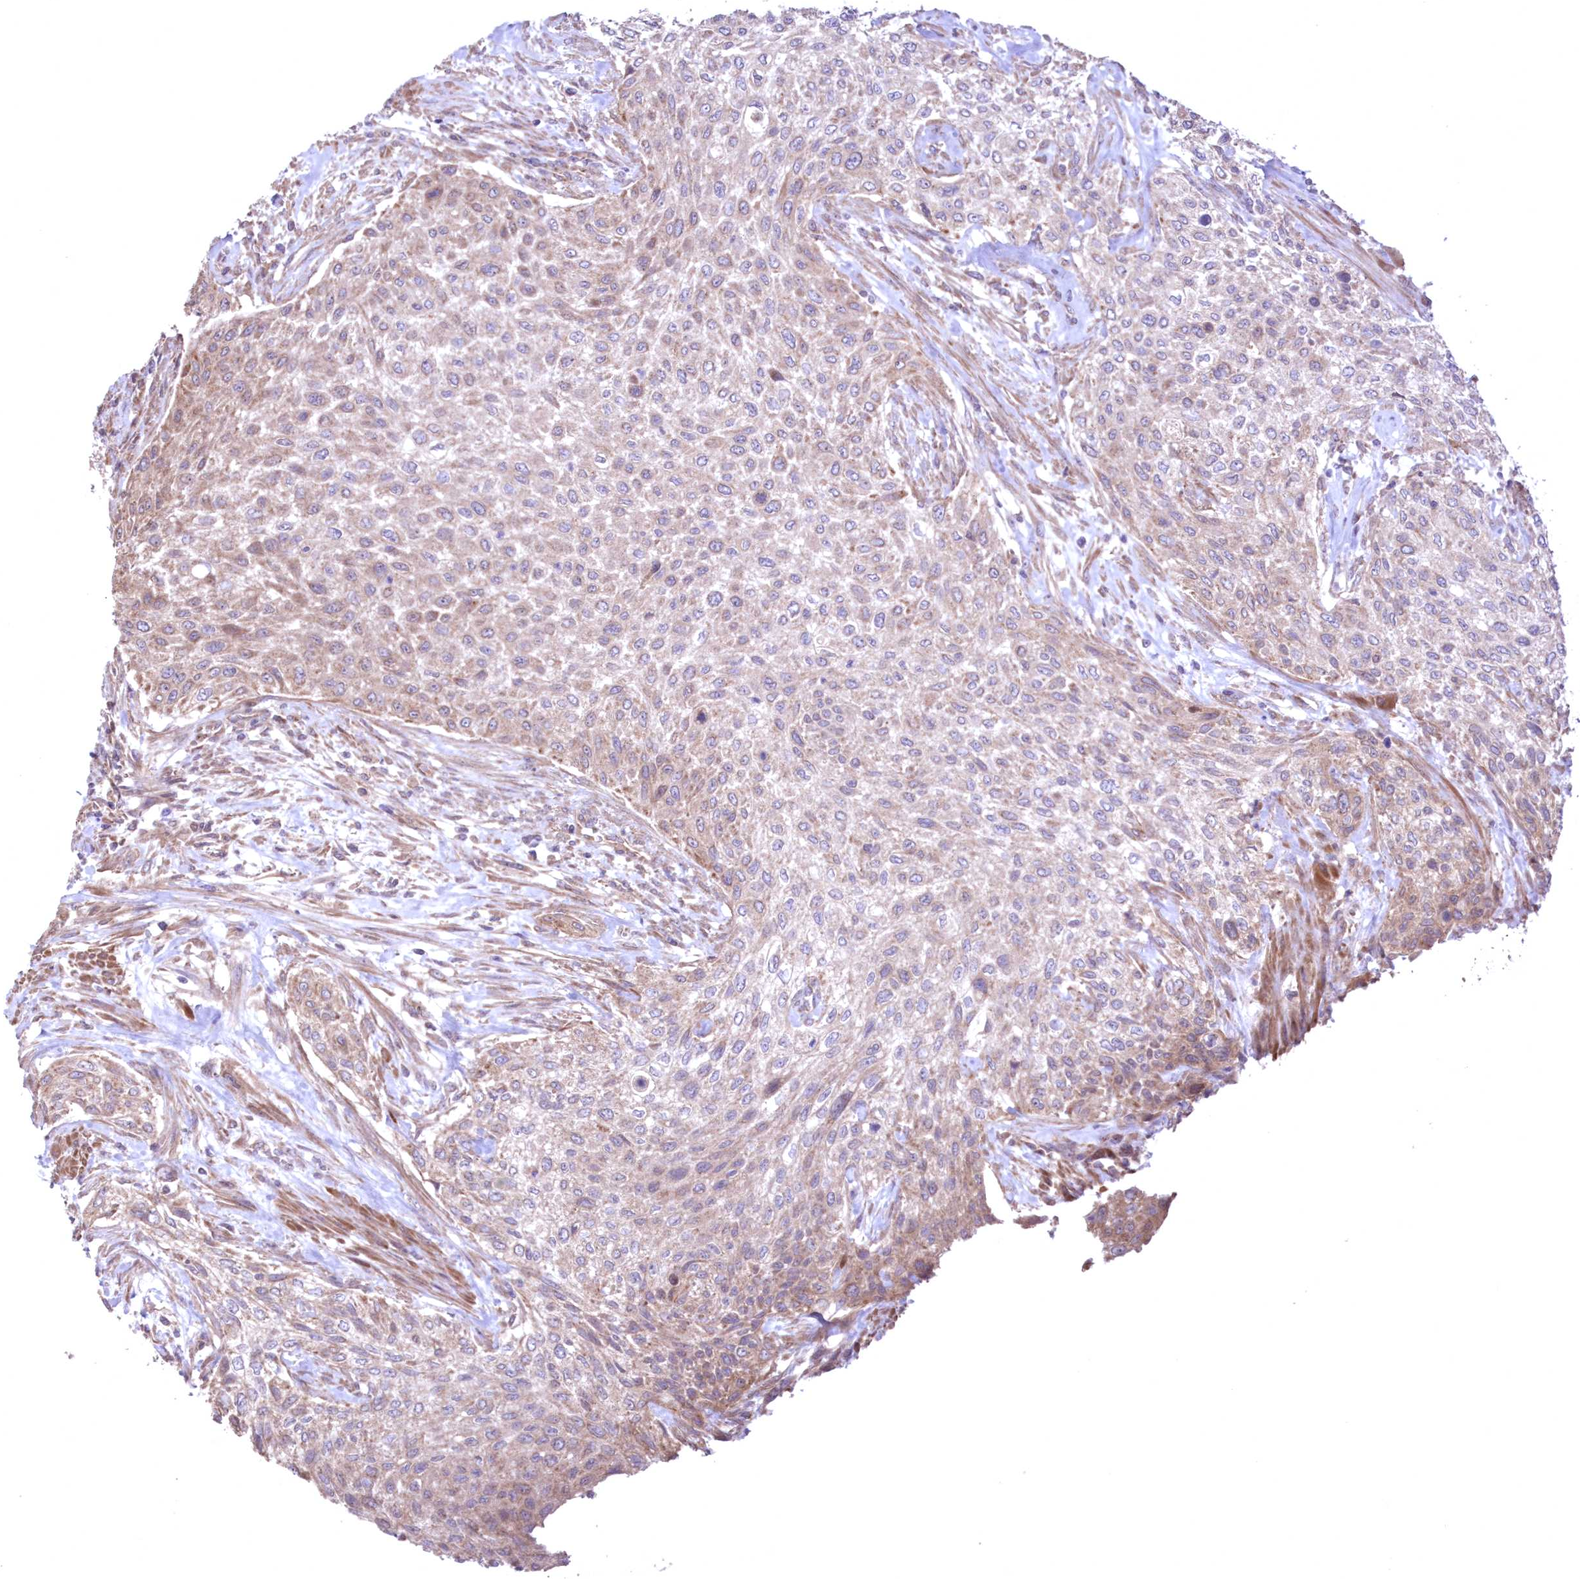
{"staining": {"intensity": "weak", "quantity": "25%-75%", "location": "cytoplasmic/membranous"}, "tissue": "urothelial cancer", "cell_type": "Tumor cells", "image_type": "cancer", "snomed": [{"axis": "morphology", "description": "Normal tissue, NOS"}, {"axis": "morphology", "description": "Urothelial carcinoma, NOS"}, {"axis": "topography", "description": "Urinary bladder"}, {"axis": "topography", "description": "Peripheral nerve tissue"}], "caption": "A histopathology image of human urothelial cancer stained for a protein demonstrates weak cytoplasmic/membranous brown staining in tumor cells.", "gene": "MTRF1L", "patient": {"sex": "male", "age": 35}}